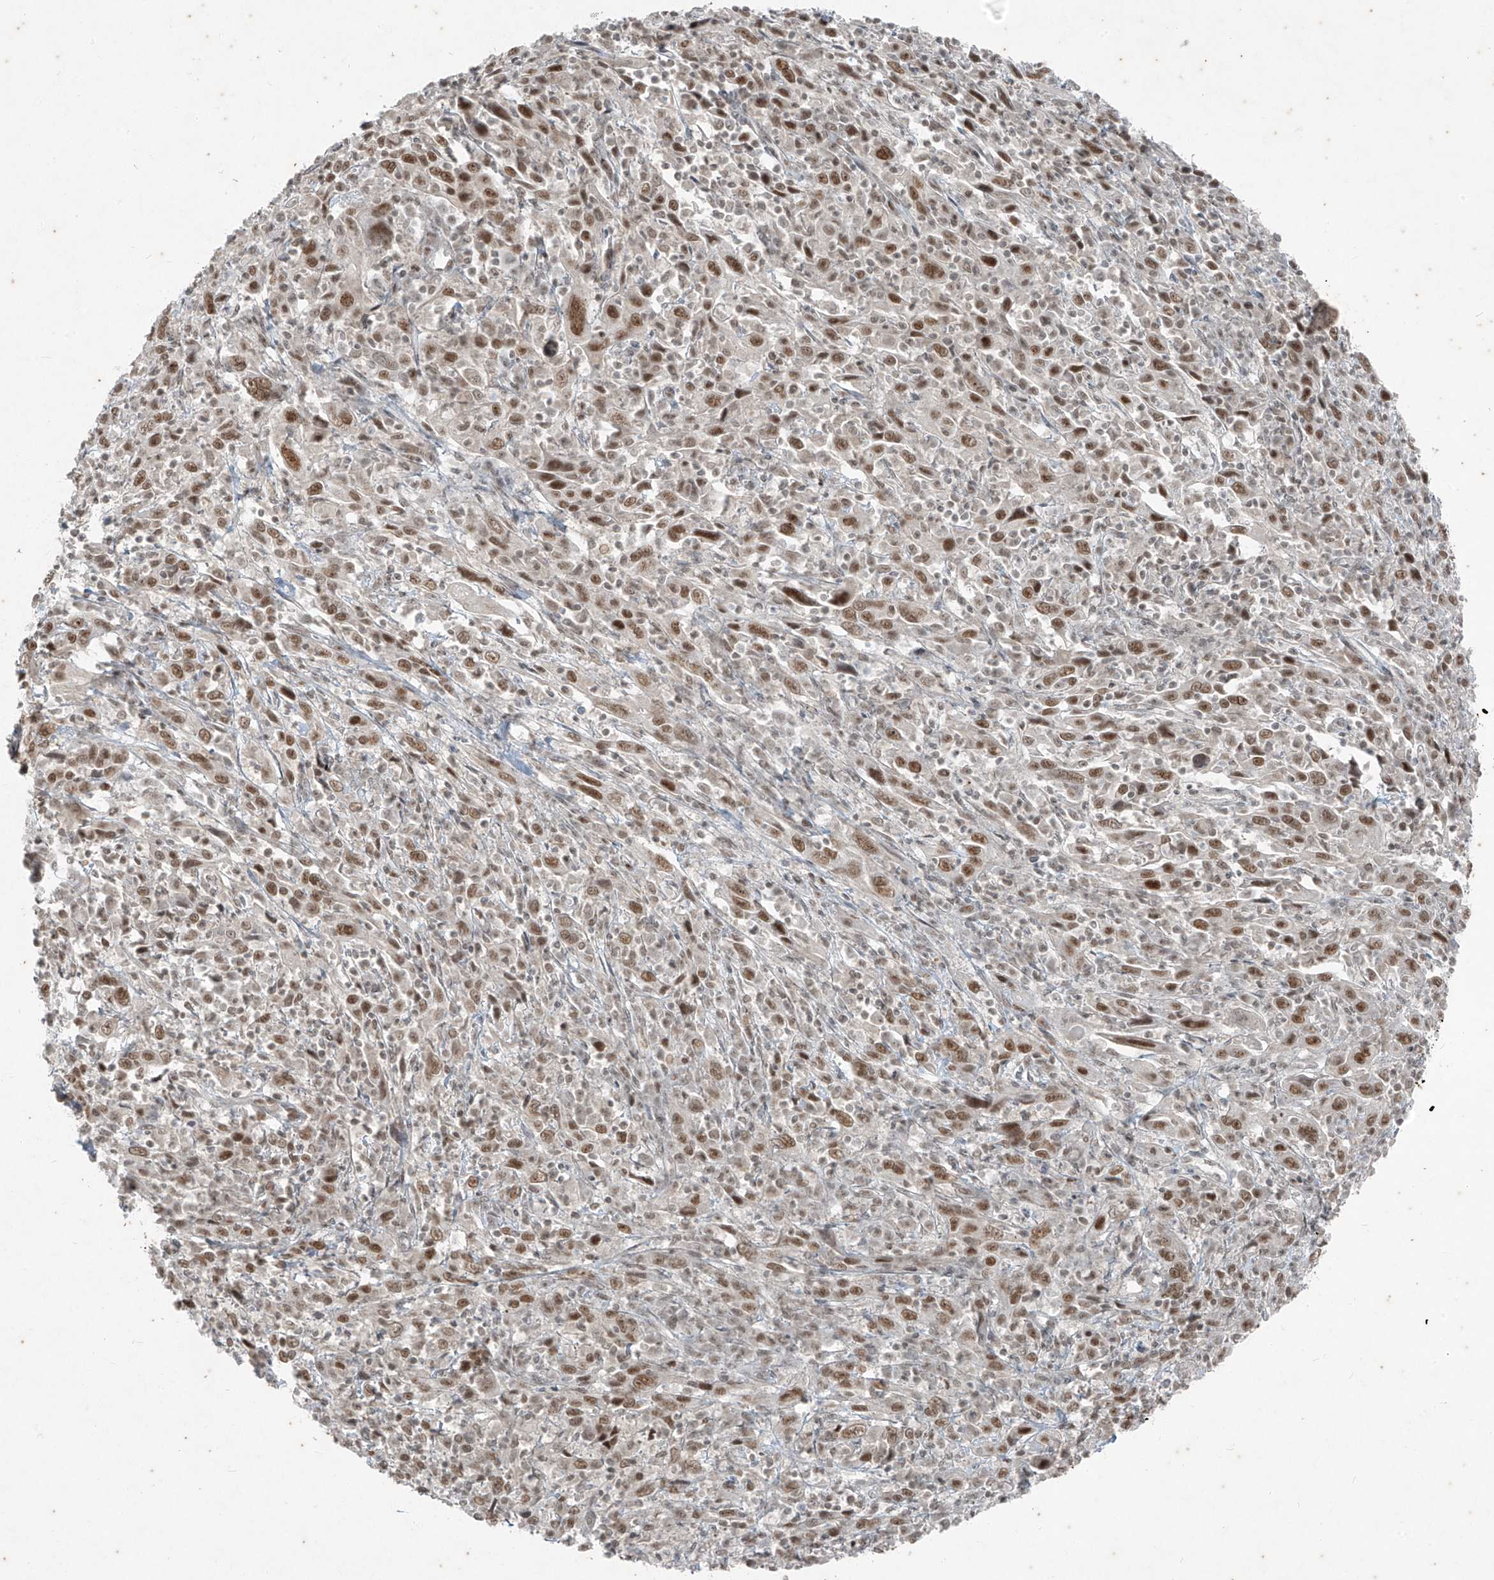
{"staining": {"intensity": "moderate", "quantity": ">75%", "location": "nuclear"}, "tissue": "cervical cancer", "cell_type": "Tumor cells", "image_type": "cancer", "snomed": [{"axis": "morphology", "description": "Squamous cell carcinoma, NOS"}, {"axis": "topography", "description": "Cervix"}], "caption": "A photomicrograph of cervical cancer (squamous cell carcinoma) stained for a protein reveals moderate nuclear brown staining in tumor cells.", "gene": "ZNF354B", "patient": {"sex": "female", "age": 46}}